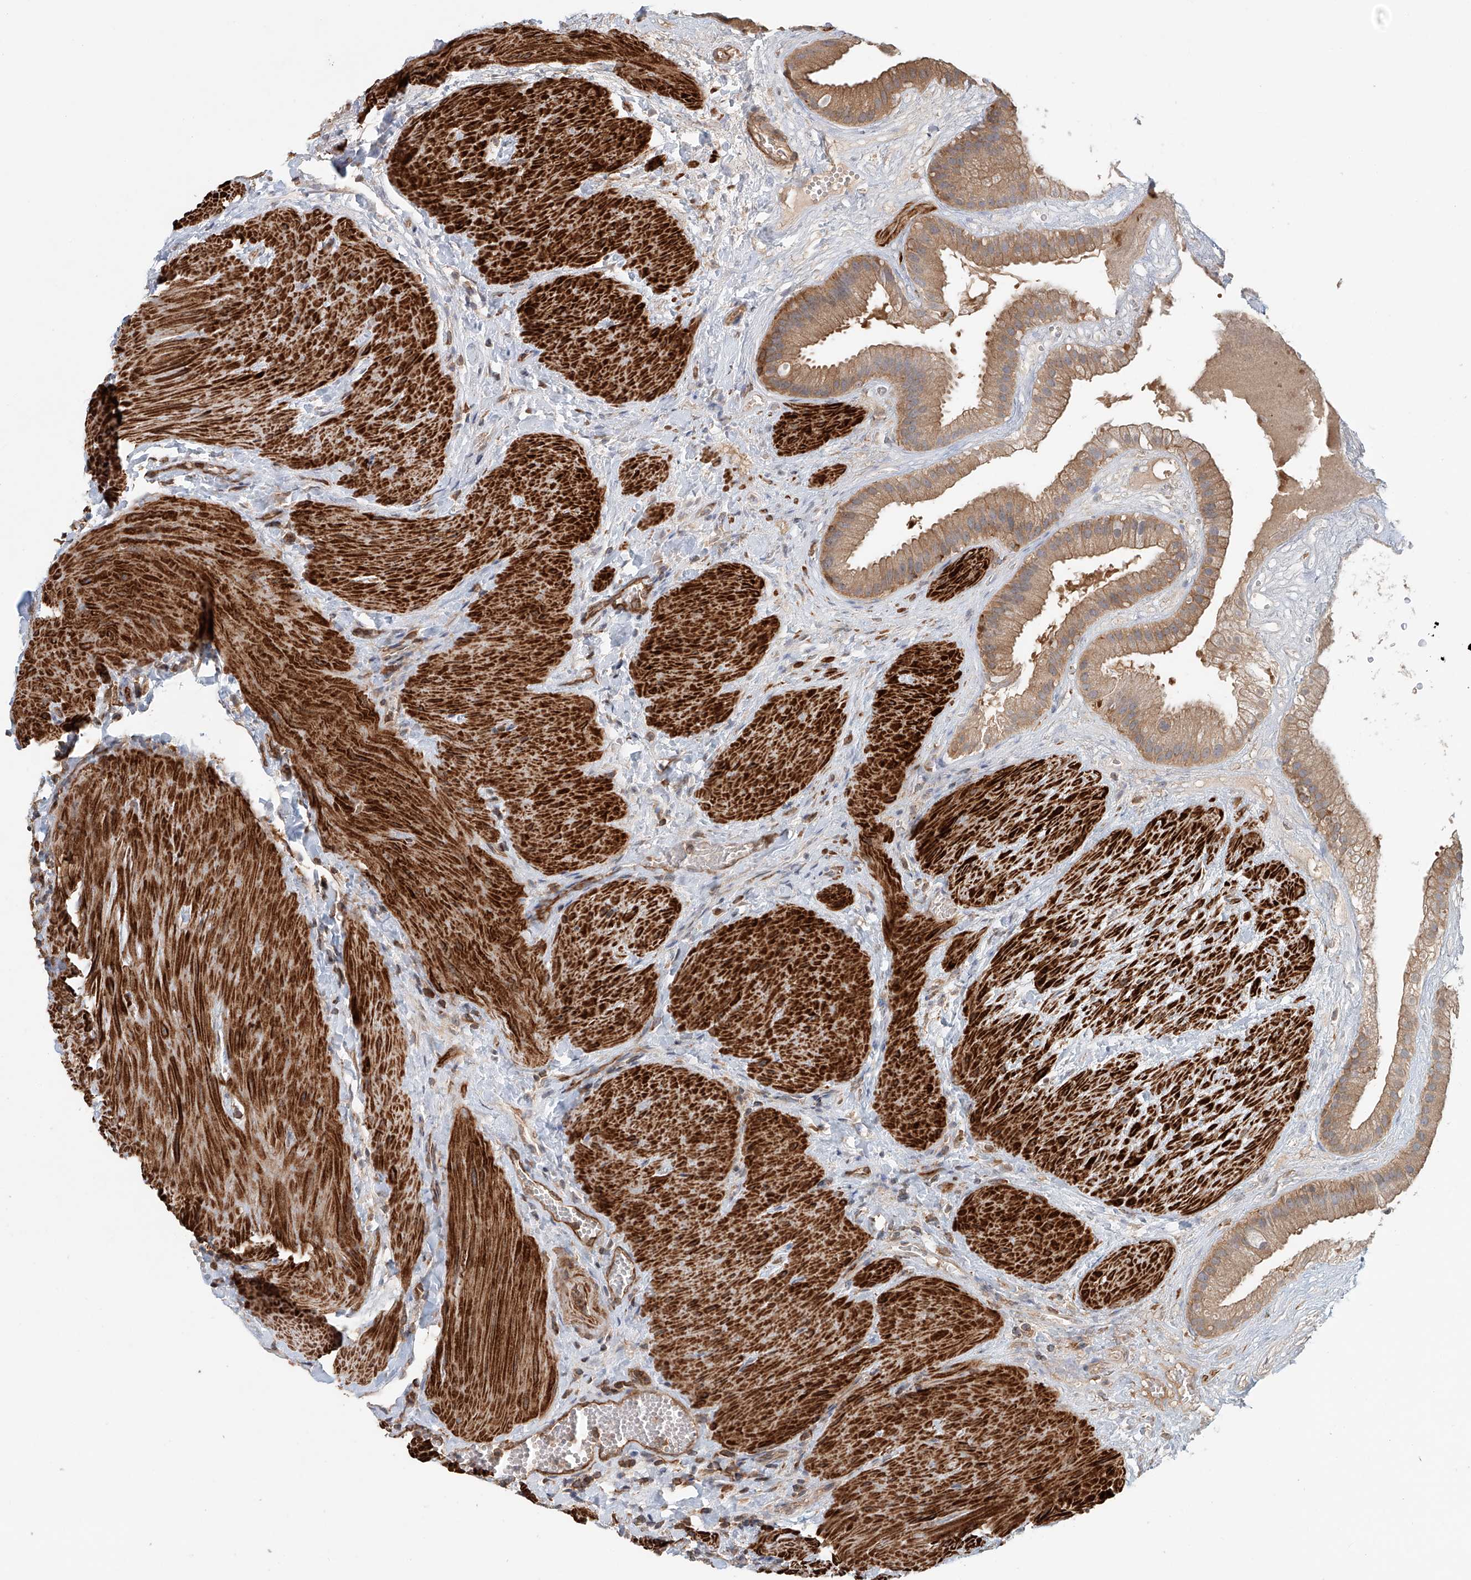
{"staining": {"intensity": "moderate", "quantity": ">75%", "location": "cytoplasmic/membranous"}, "tissue": "gallbladder", "cell_type": "Glandular cells", "image_type": "normal", "snomed": [{"axis": "morphology", "description": "Normal tissue, NOS"}, {"axis": "topography", "description": "Gallbladder"}], "caption": "The immunohistochemical stain labels moderate cytoplasmic/membranous expression in glandular cells of normal gallbladder. (brown staining indicates protein expression, while blue staining denotes nuclei).", "gene": "FRYL", "patient": {"sex": "male", "age": 55}}